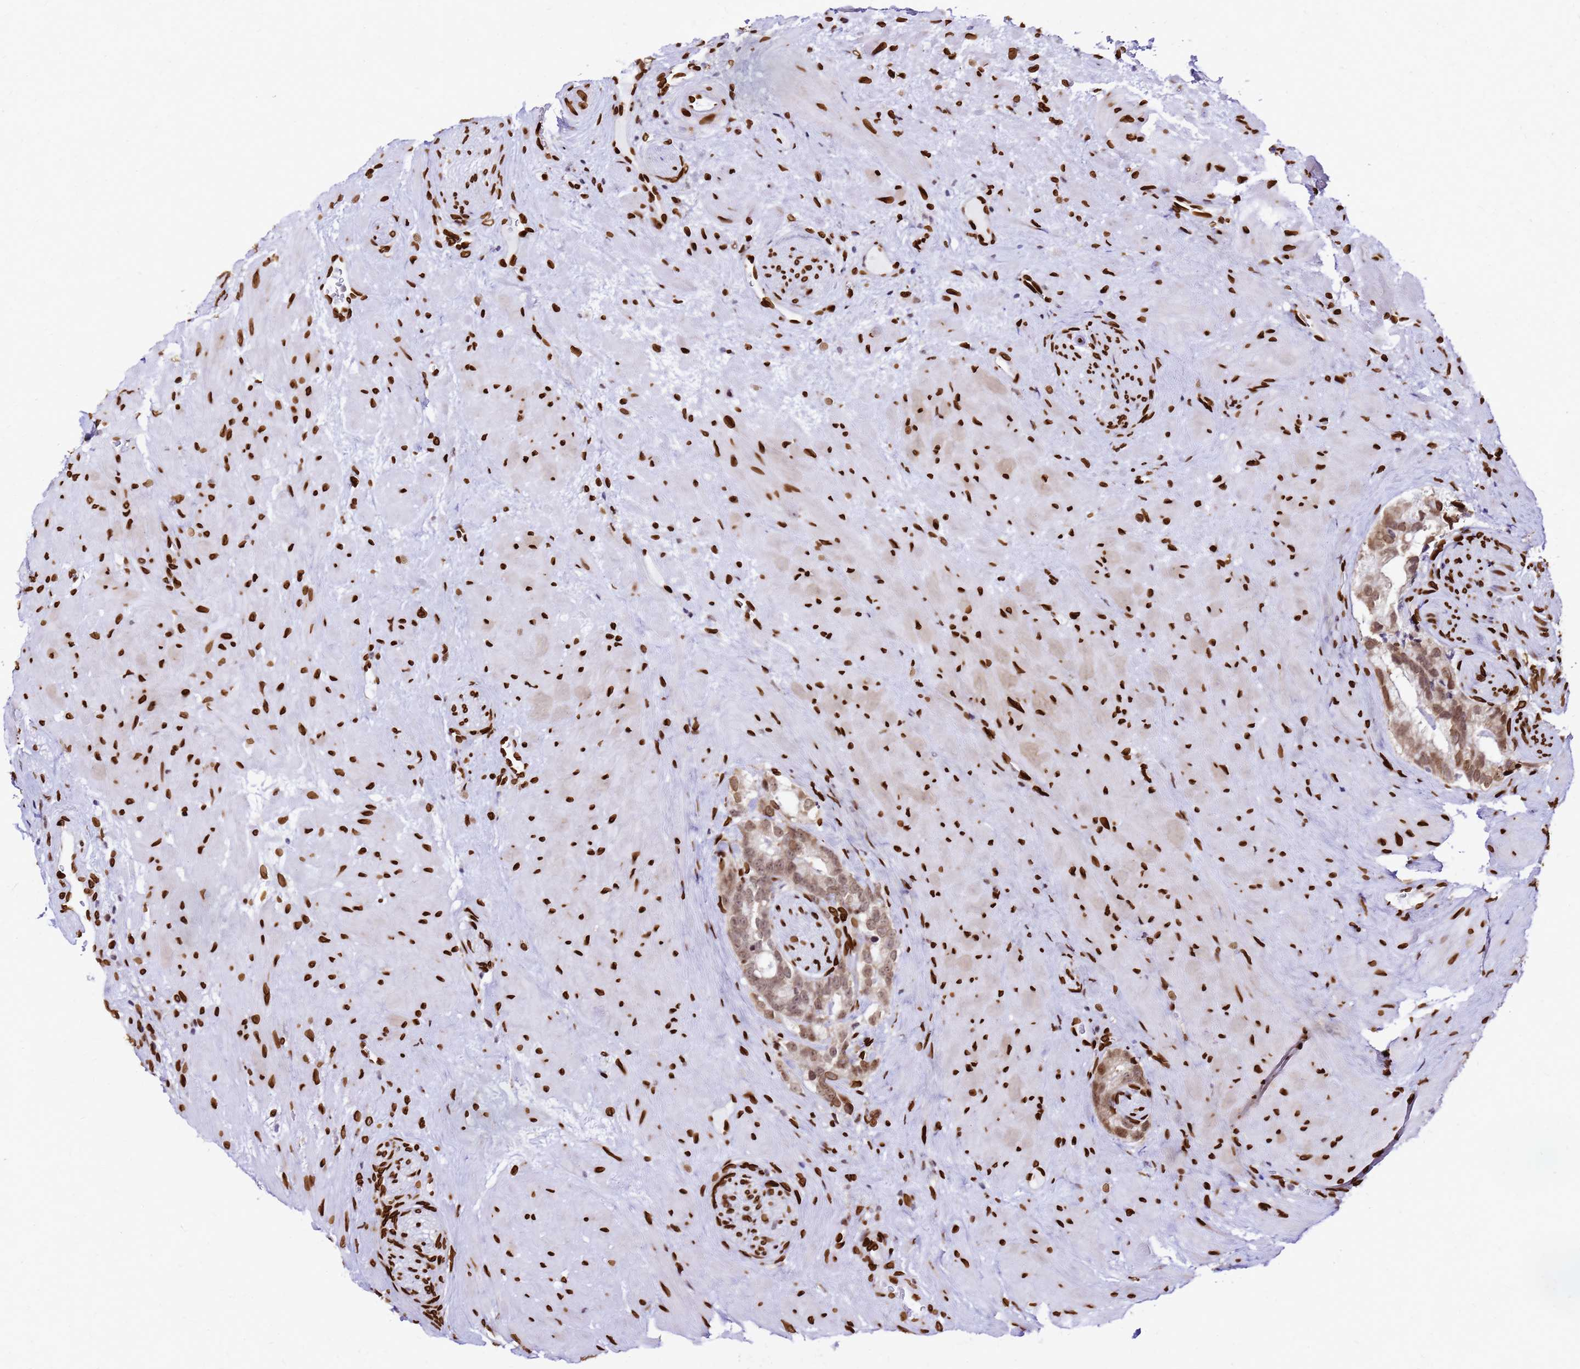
{"staining": {"intensity": "moderate", "quantity": ">75%", "location": "cytoplasmic/membranous,nuclear"}, "tissue": "prostate cancer", "cell_type": "Tumor cells", "image_type": "cancer", "snomed": [{"axis": "morphology", "description": "Adenocarcinoma, High grade"}, {"axis": "topography", "description": "Prostate"}], "caption": "Protein staining of prostate cancer (high-grade adenocarcinoma) tissue shows moderate cytoplasmic/membranous and nuclear expression in approximately >75% of tumor cells.", "gene": "C6orf141", "patient": {"sex": "male", "age": 74}}